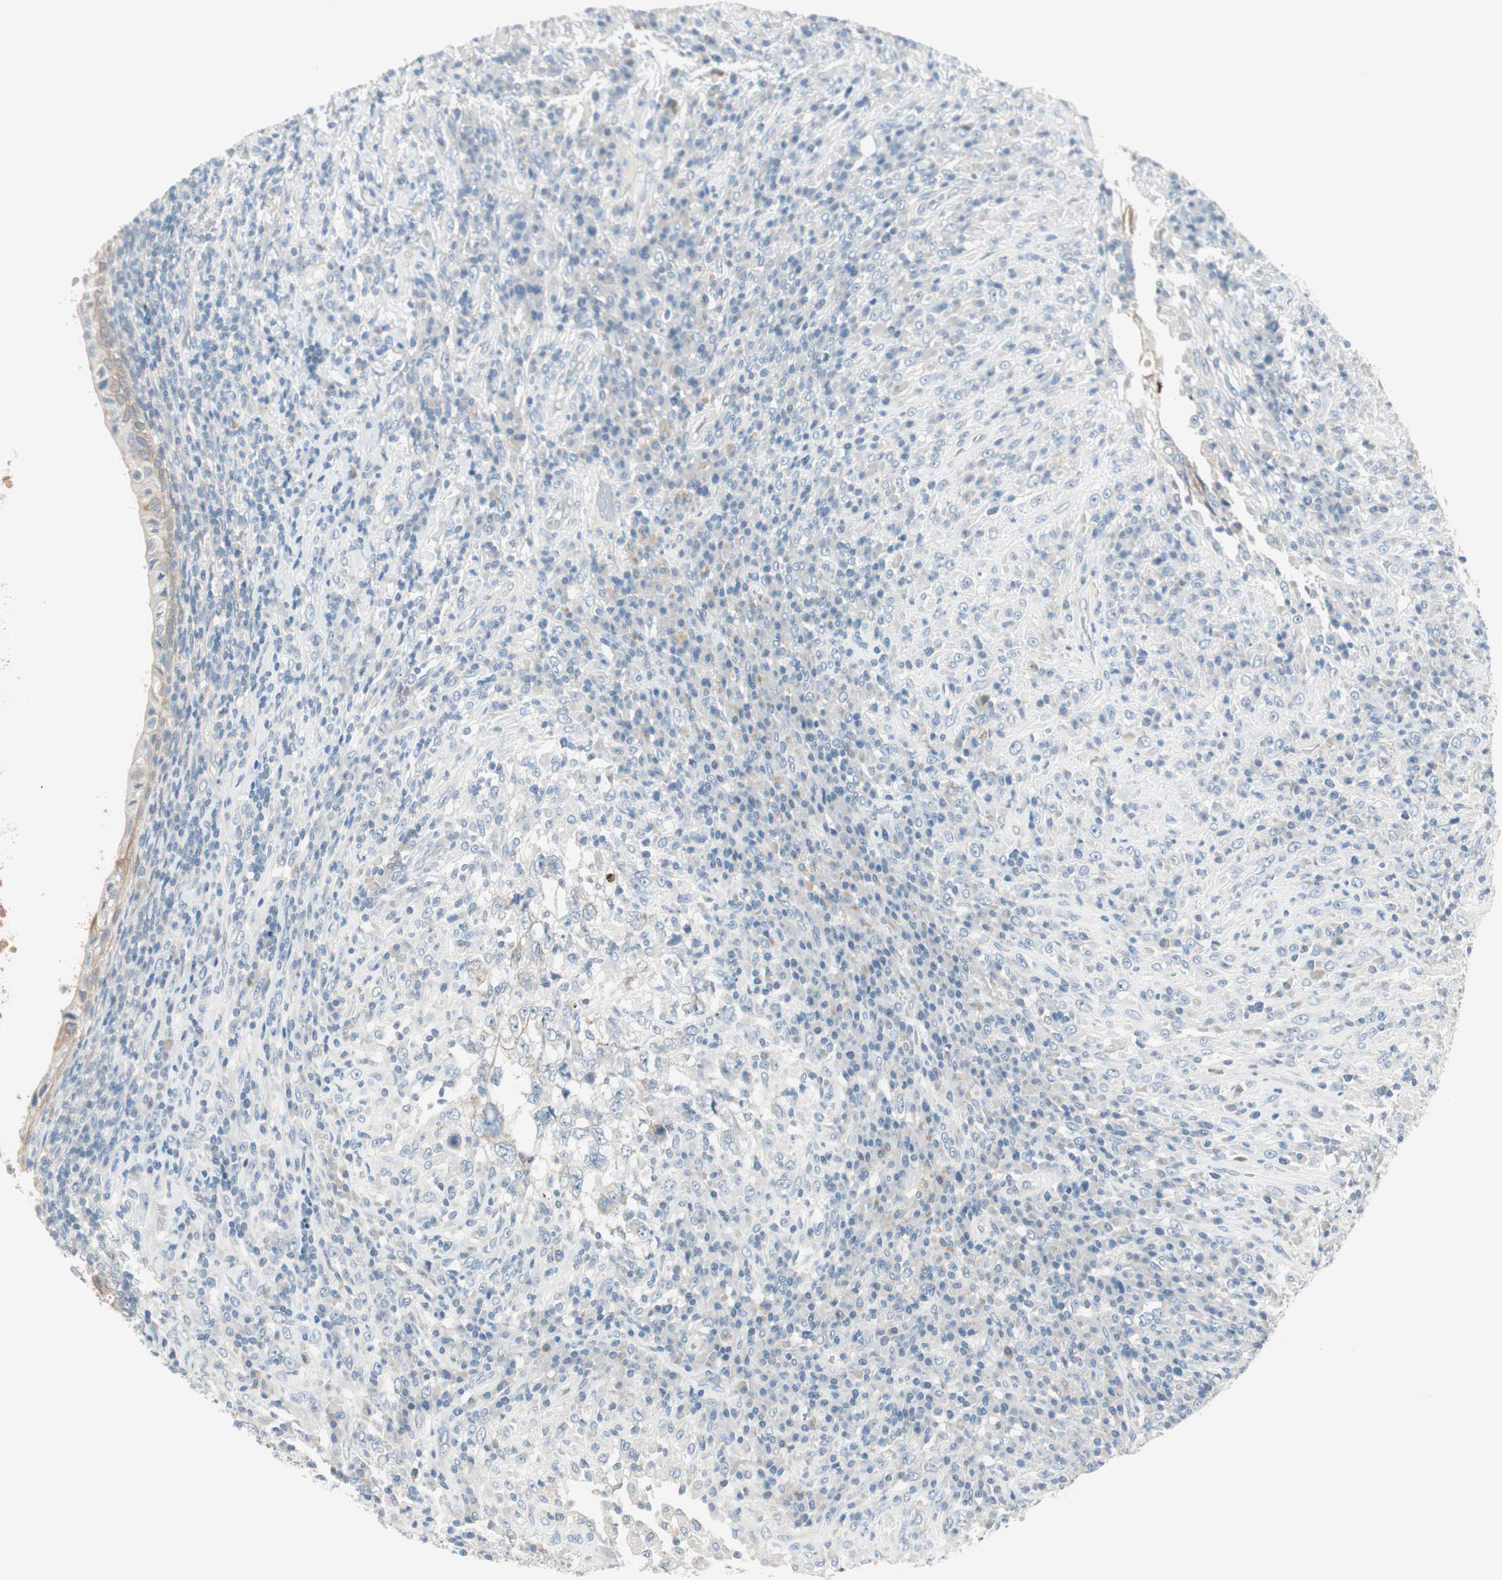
{"staining": {"intensity": "negative", "quantity": "none", "location": "none"}, "tissue": "testis cancer", "cell_type": "Tumor cells", "image_type": "cancer", "snomed": [{"axis": "morphology", "description": "Necrosis, NOS"}, {"axis": "morphology", "description": "Carcinoma, Embryonal, NOS"}, {"axis": "topography", "description": "Testis"}], "caption": "An image of testis embryonal carcinoma stained for a protein shows no brown staining in tumor cells.", "gene": "GNAO1", "patient": {"sex": "male", "age": 19}}